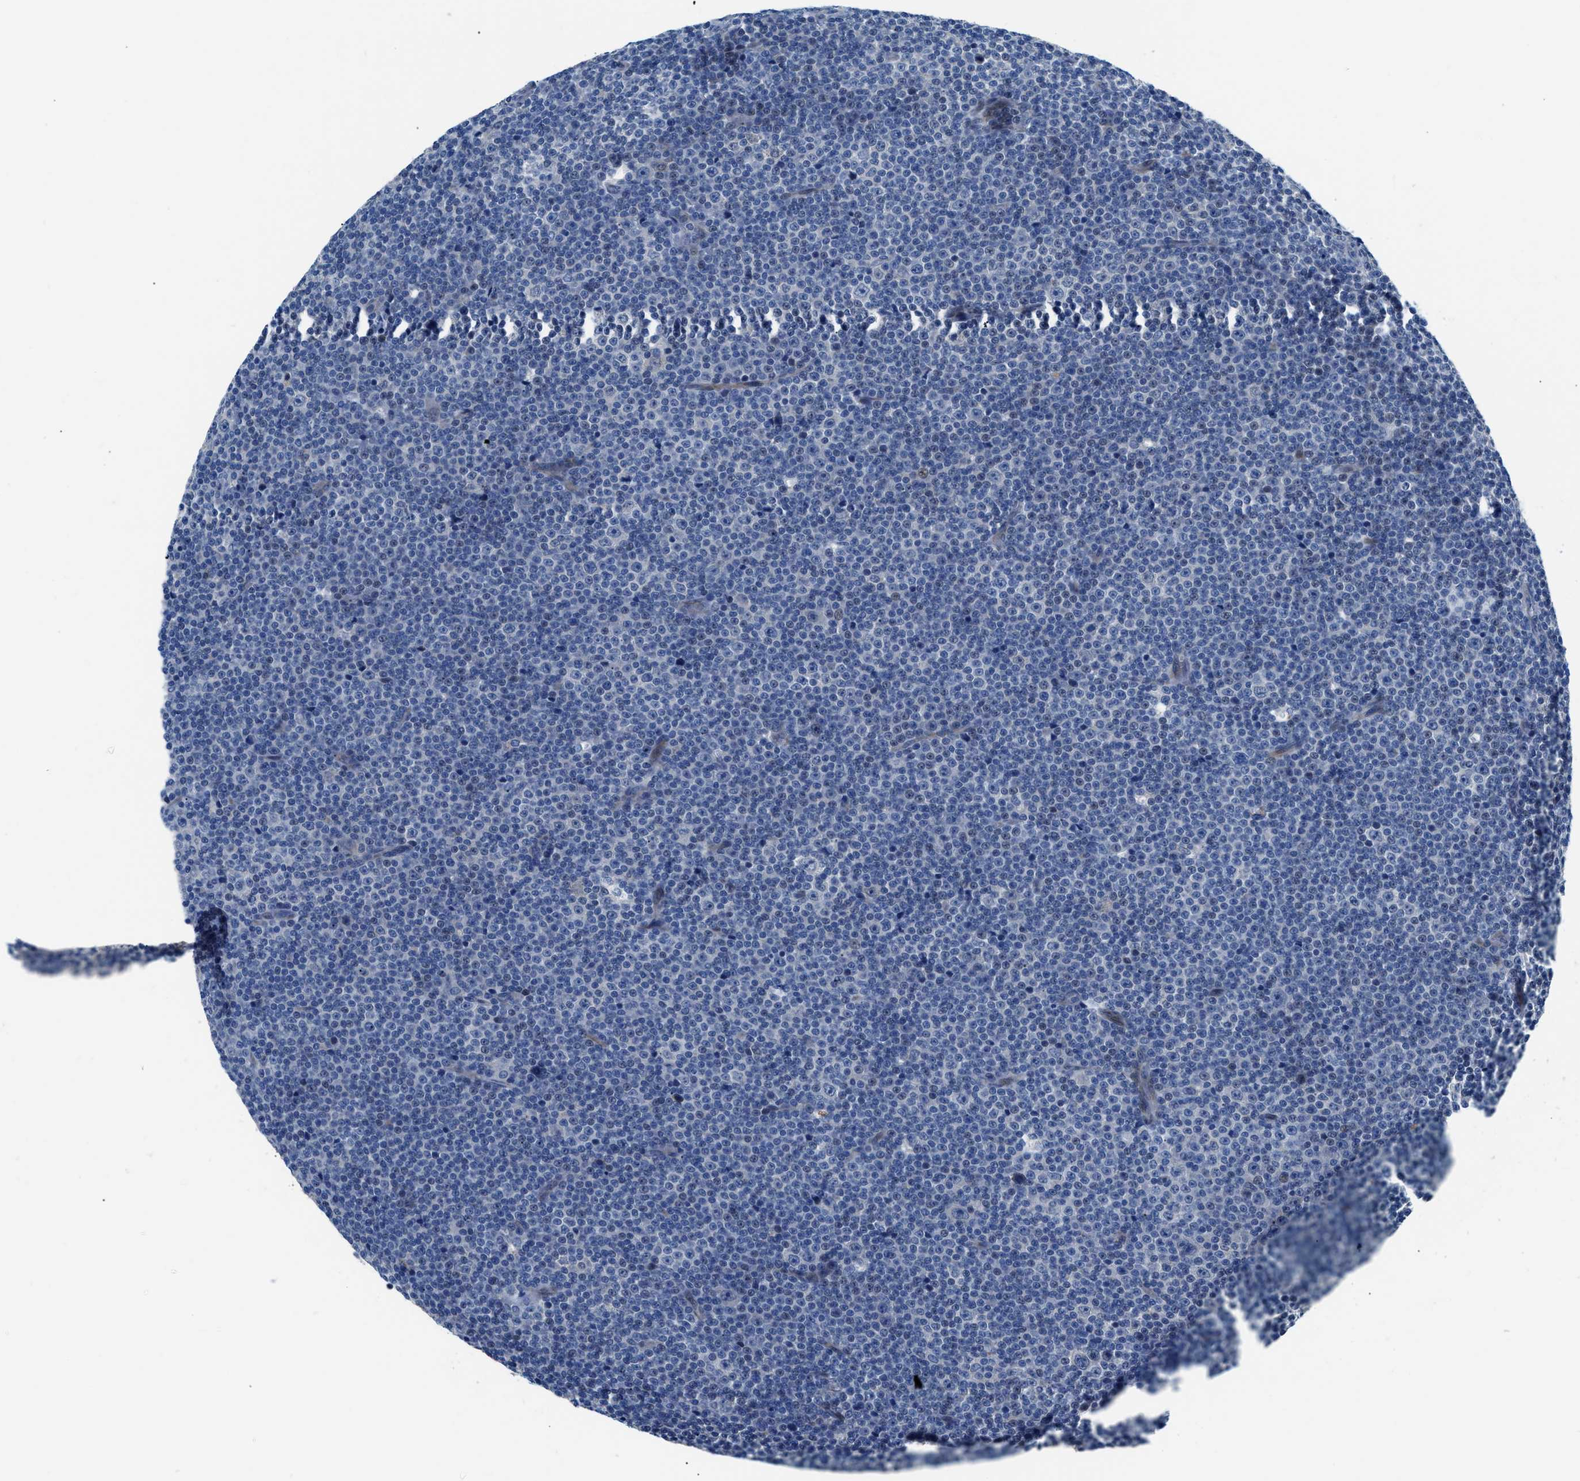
{"staining": {"intensity": "weak", "quantity": ">75%", "location": "cytoplasmic/membranous"}, "tissue": "lymphoma", "cell_type": "Tumor cells", "image_type": "cancer", "snomed": [{"axis": "morphology", "description": "Malignant lymphoma, non-Hodgkin's type, Low grade"}, {"axis": "topography", "description": "Lymph node"}], "caption": "Protein expression analysis of human lymphoma reveals weak cytoplasmic/membranous positivity in approximately >75% of tumor cells.", "gene": "UAP1", "patient": {"sex": "female", "age": 67}}